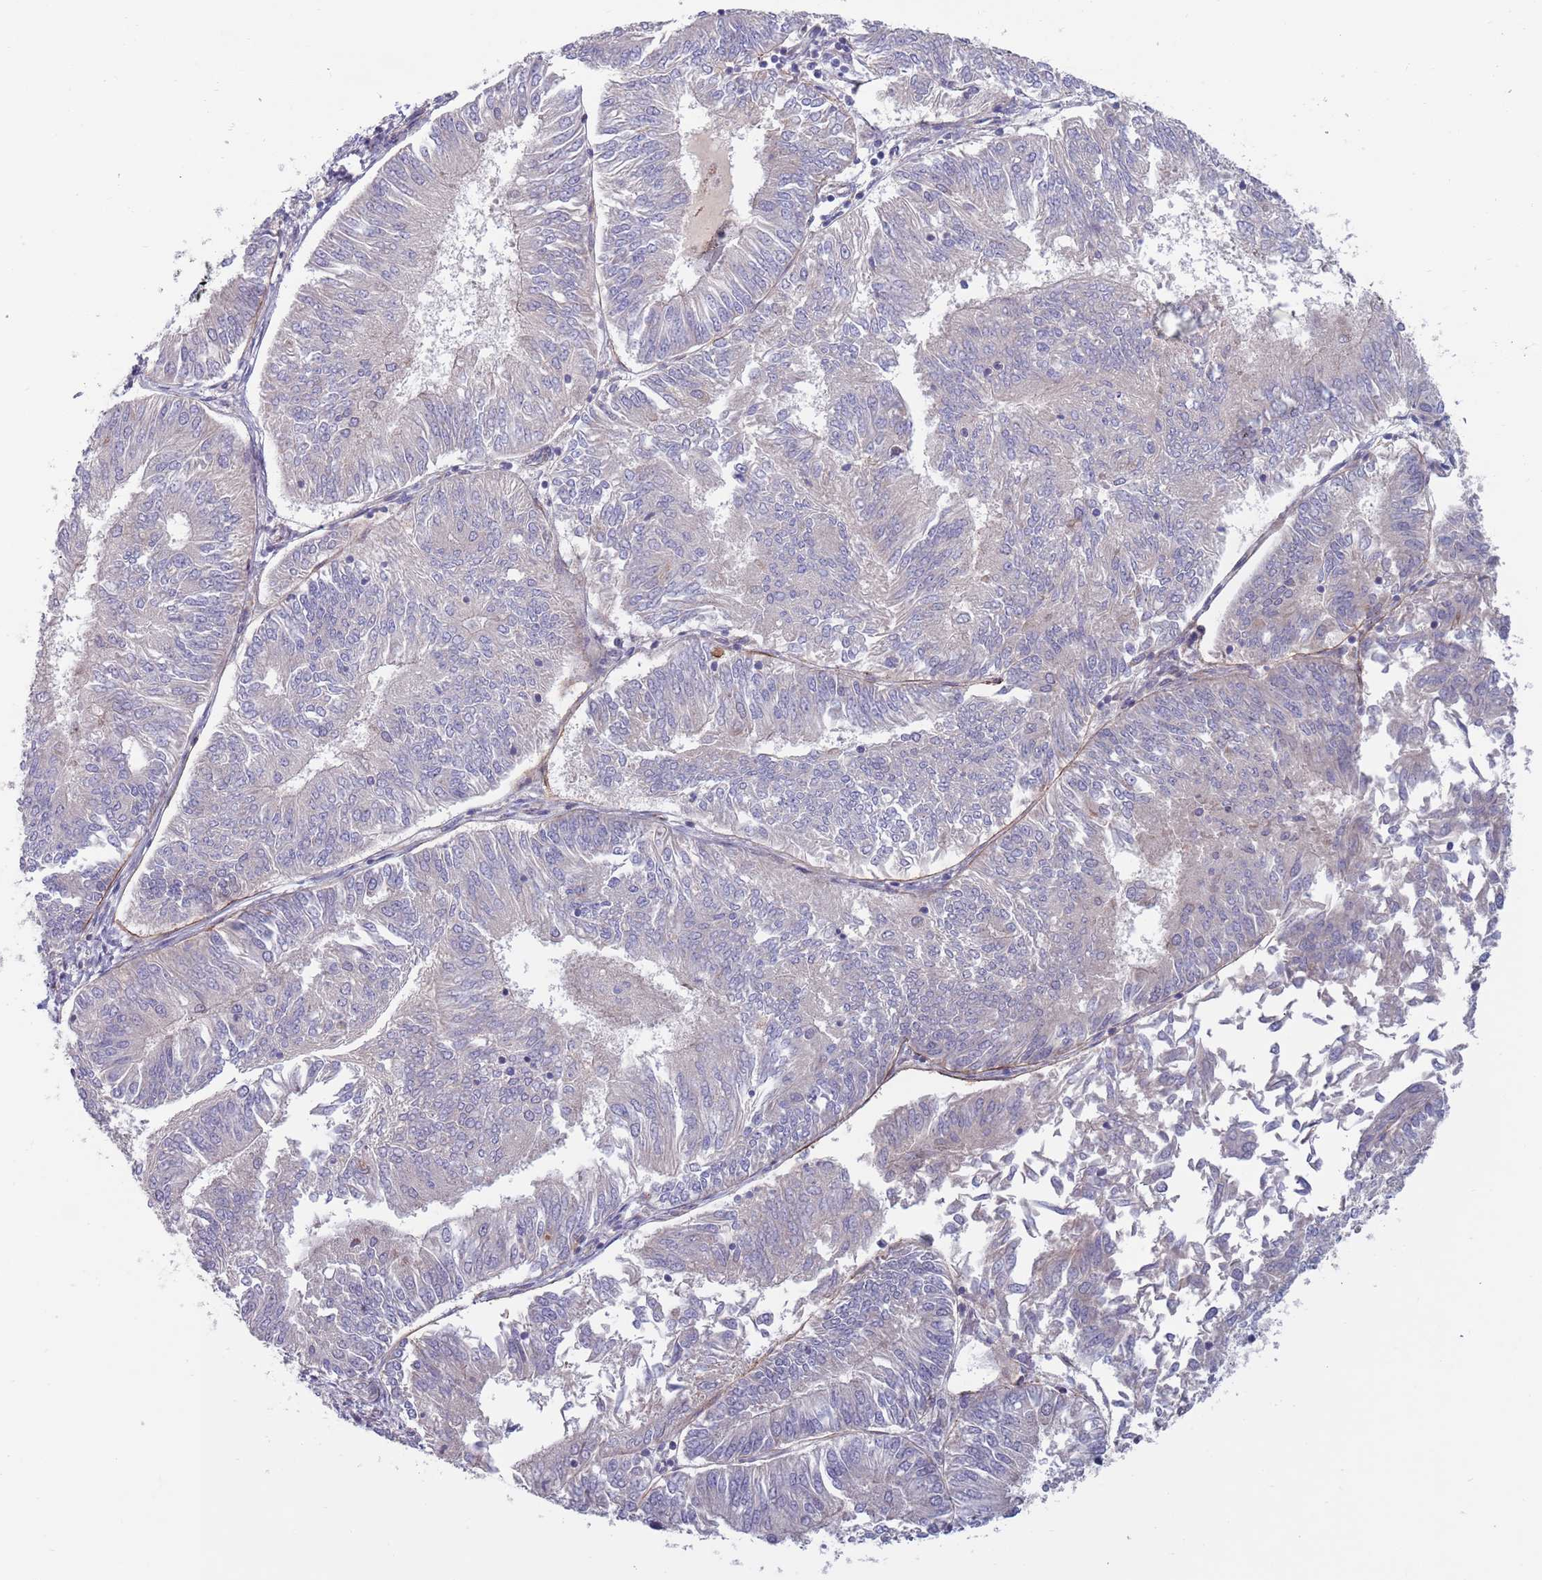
{"staining": {"intensity": "negative", "quantity": "none", "location": "none"}, "tissue": "endometrial cancer", "cell_type": "Tumor cells", "image_type": "cancer", "snomed": [{"axis": "morphology", "description": "Adenocarcinoma, NOS"}, {"axis": "topography", "description": "Endometrium"}], "caption": "Immunohistochemistry histopathology image of endometrial cancer (adenocarcinoma) stained for a protein (brown), which displays no expression in tumor cells.", "gene": "TYW1", "patient": {"sex": "female", "age": 58}}